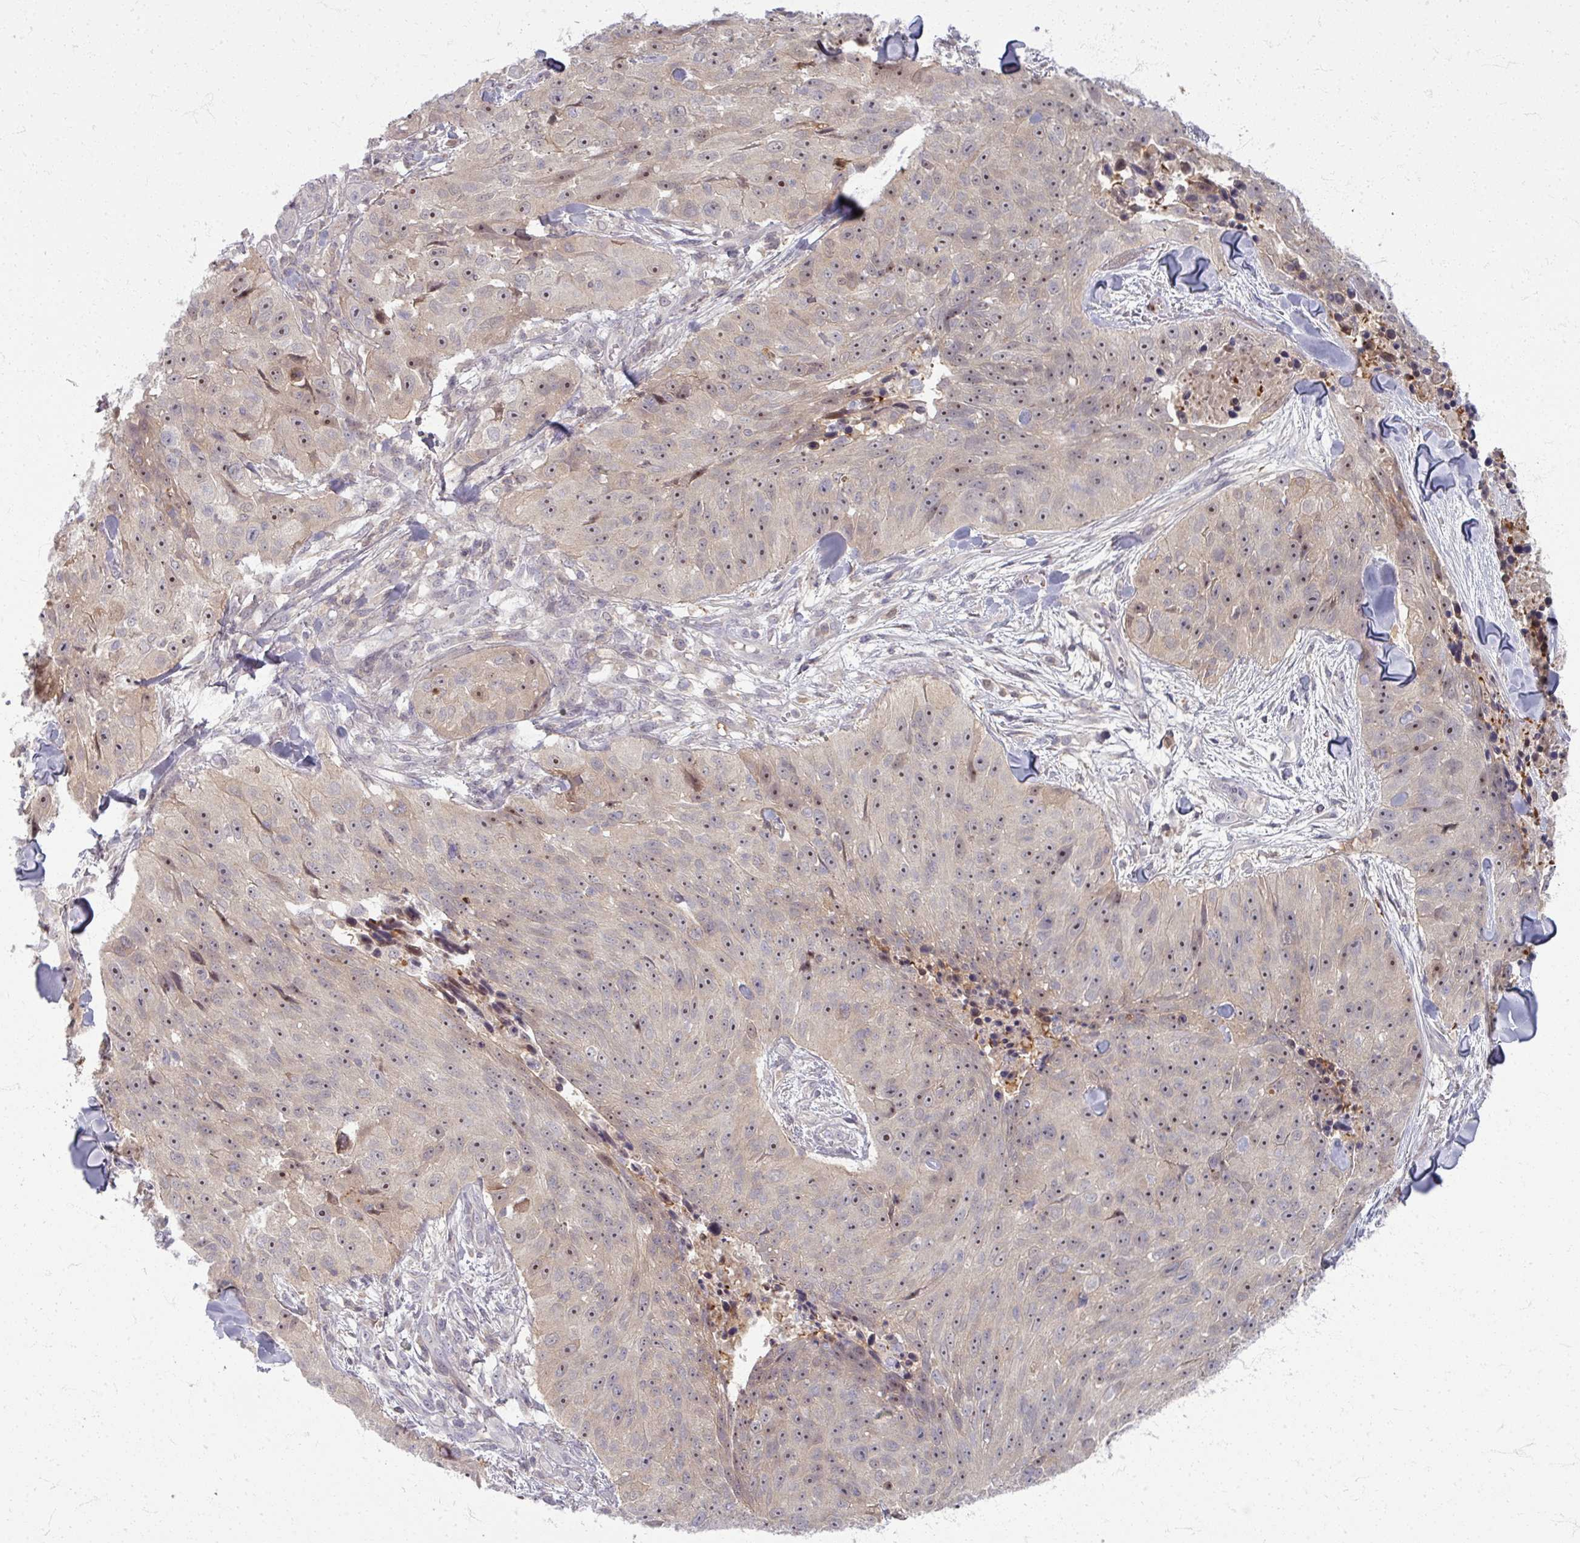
{"staining": {"intensity": "weak", "quantity": "25%-75%", "location": "nuclear"}, "tissue": "skin cancer", "cell_type": "Tumor cells", "image_type": "cancer", "snomed": [{"axis": "morphology", "description": "Squamous cell carcinoma, NOS"}, {"axis": "topography", "description": "Skin"}], "caption": "This is a micrograph of IHC staining of skin squamous cell carcinoma, which shows weak staining in the nuclear of tumor cells.", "gene": "TTLL7", "patient": {"sex": "female", "age": 87}}